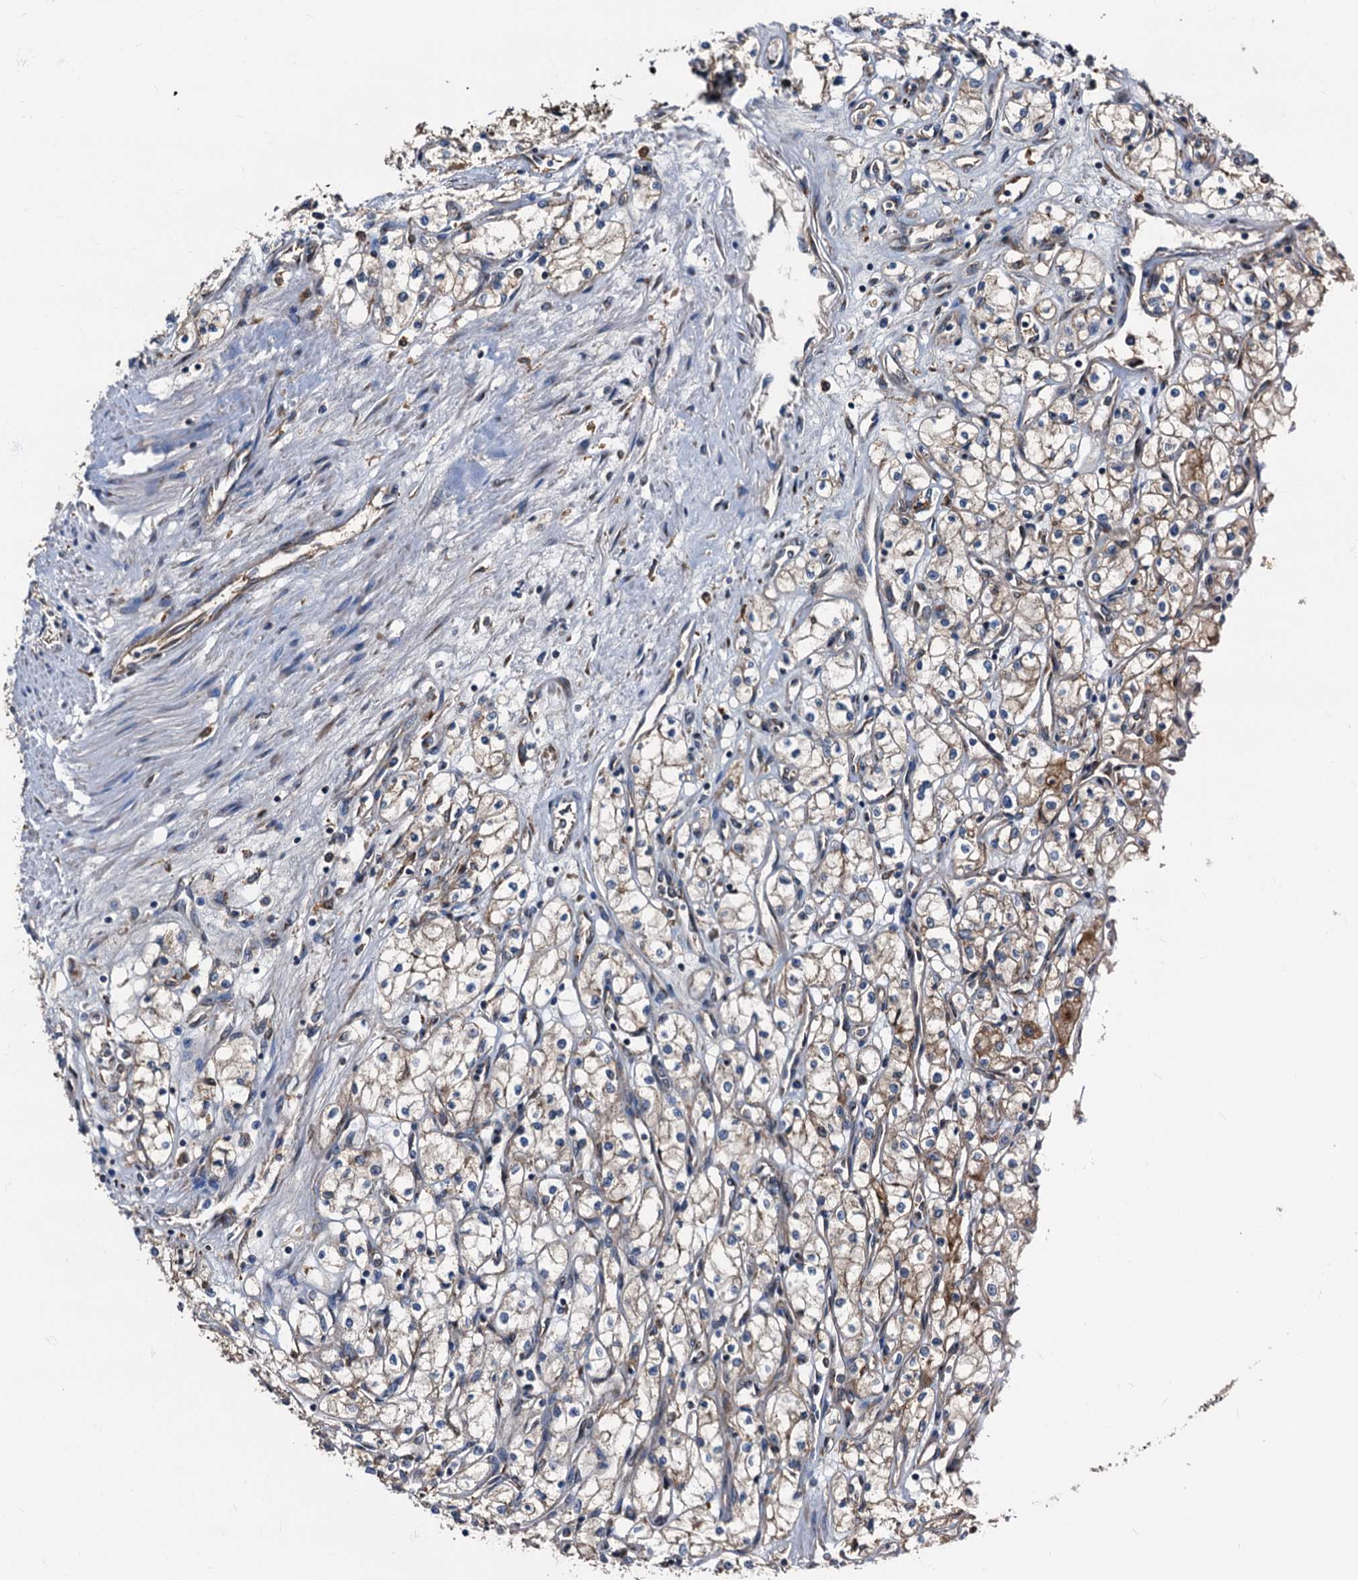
{"staining": {"intensity": "moderate", "quantity": "25%-75%", "location": "cytoplasmic/membranous"}, "tissue": "renal cancer", "cell_type": "Tumor cells", "image_type": "cancer", "snomed": [{"axis": "morphology", "description": "Adenocarcinoma, NOS"}, {"axis": "topography", "description": "Kidney"}], "caption": "Adenocarcinoma (renal) tissue demonstrates moderate cytoplasmic/membranous positivity in about 25%-75% of tumor cells, visualized by immunohistochemistry.", "gene": "PEX5", "patient": {"sex": "male", "age": 59}}